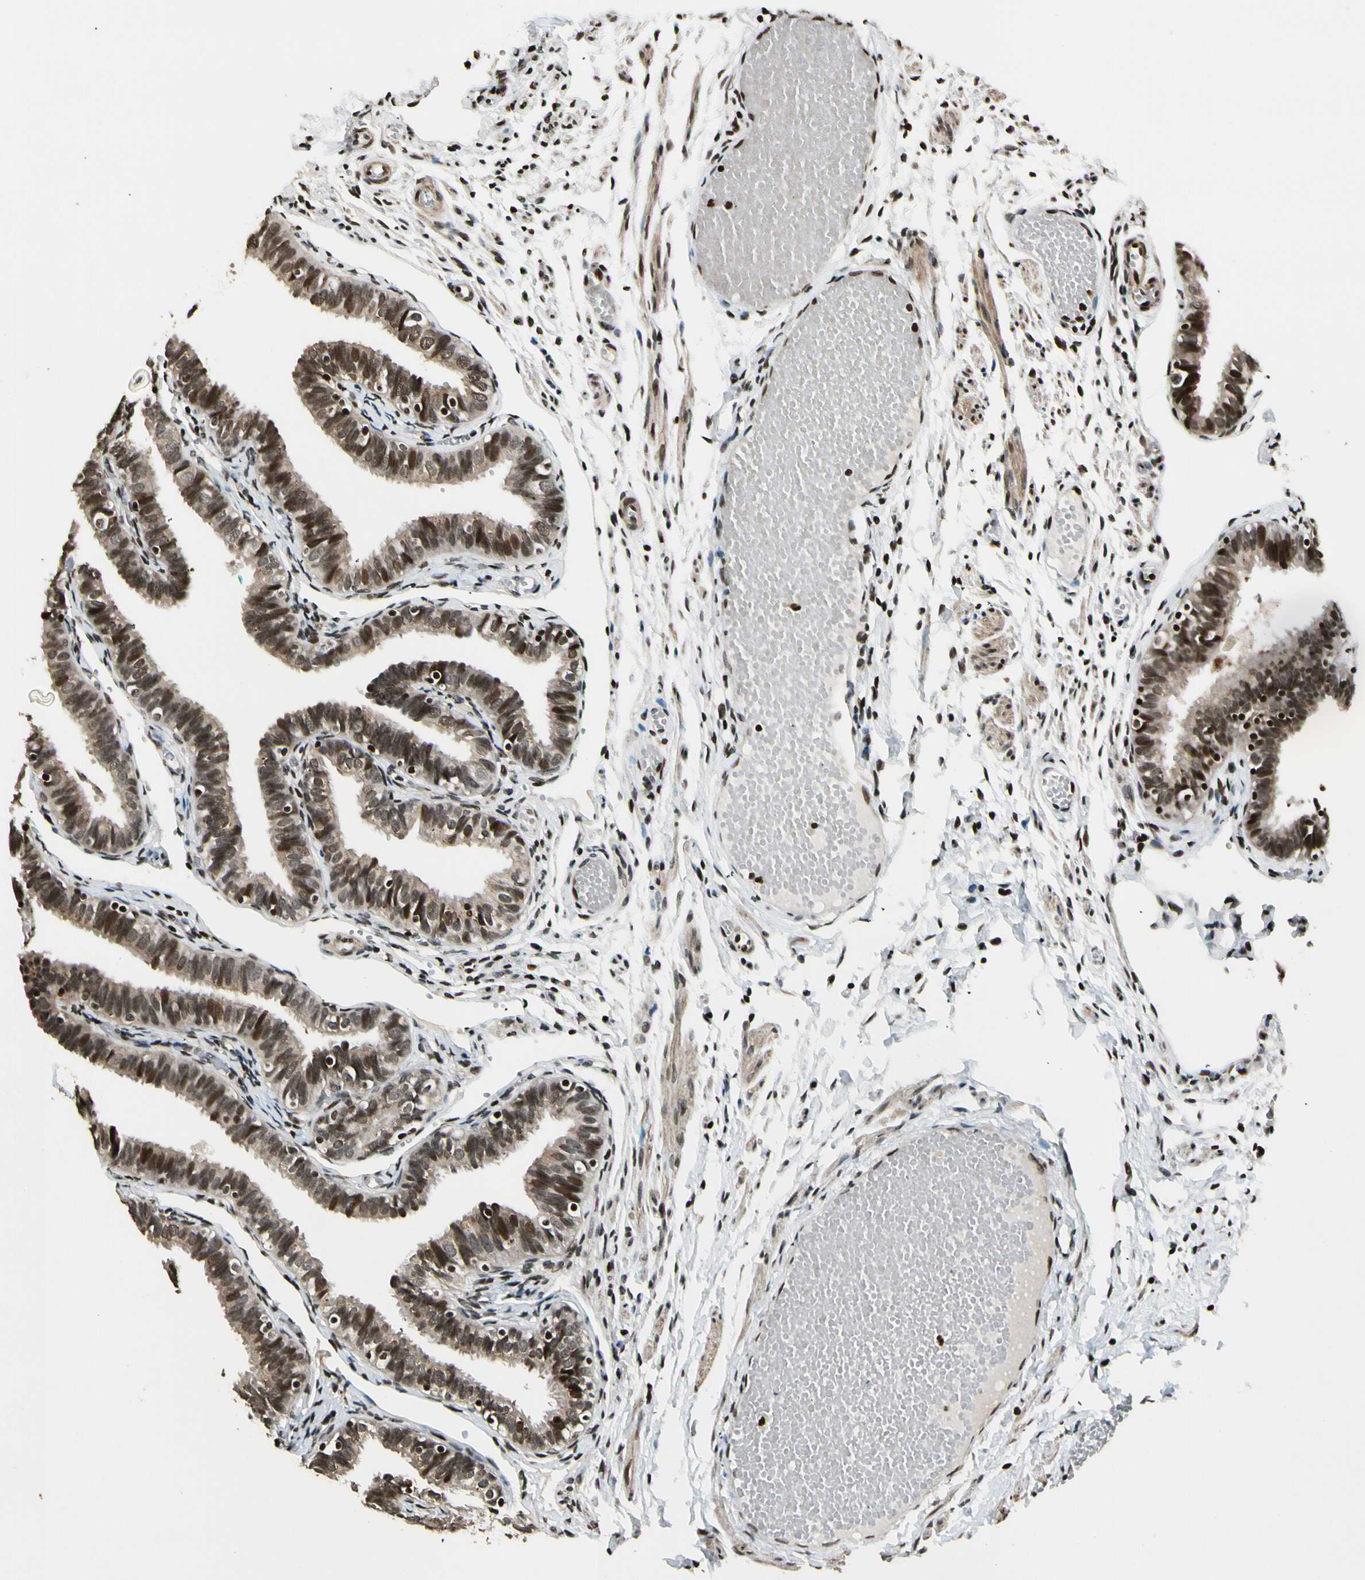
{"staining": {"intensity": "strong", "quantity": ">75%", "location": "nuclear"}, "tissue": "fallopian tube", "cell_type": "Glandular cells", "image_type": "normal", "snomed": [{"axis": "morphology", "description": "Normal tissue, NOS"}, {"axis": "topography", "description": "Fallopian tube"}], "caption": "DAB immunohistochemical staining of normal fallopian tube reveals strong nuclear protein positivity in approximately >75% of glandular cells.", "gene": "TSHZ3", "patient": {"sex": "female", "age": 46}}